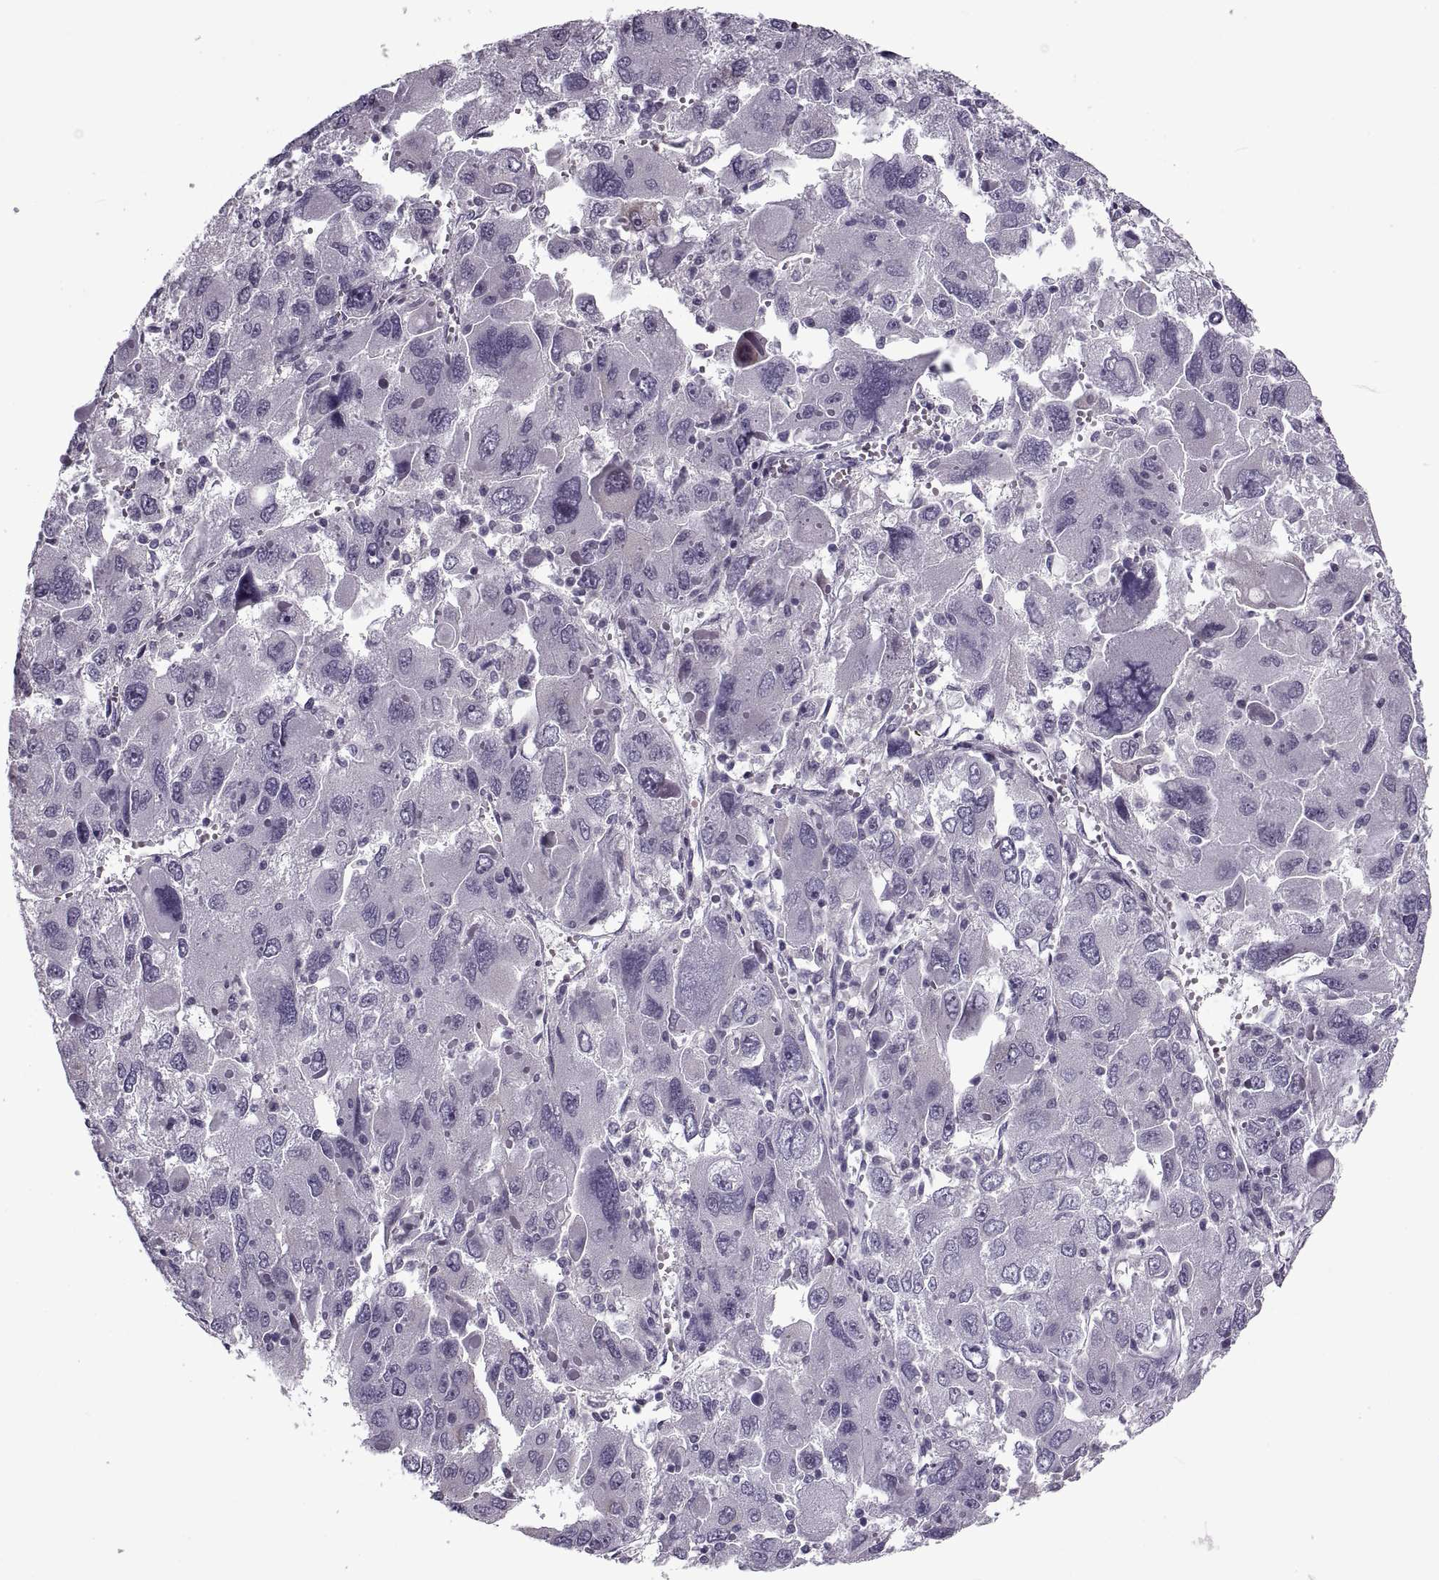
{"staining": {"intensity": "negative", "quantity": "none", "location": "none"}, "tissue": "liver cancer", "cell_type": "Tumor cells", "image_type": "cancer", "snomed": [{"axis": "morphology", "description": "Carcinoma, Hepatocellular, NOS"}, {"axis": "topography", "description": "Liver"}], "caption": "This is a histopathology image of immunohistochemistry staining of hepatocellular carcinoma (liver), which shows no staining in tumor cells. (Immunohistochemistry, brightfield microscopy, high magnification).", "gene": "PRSS37", "patient": {"sex": "female", "age": 41}}